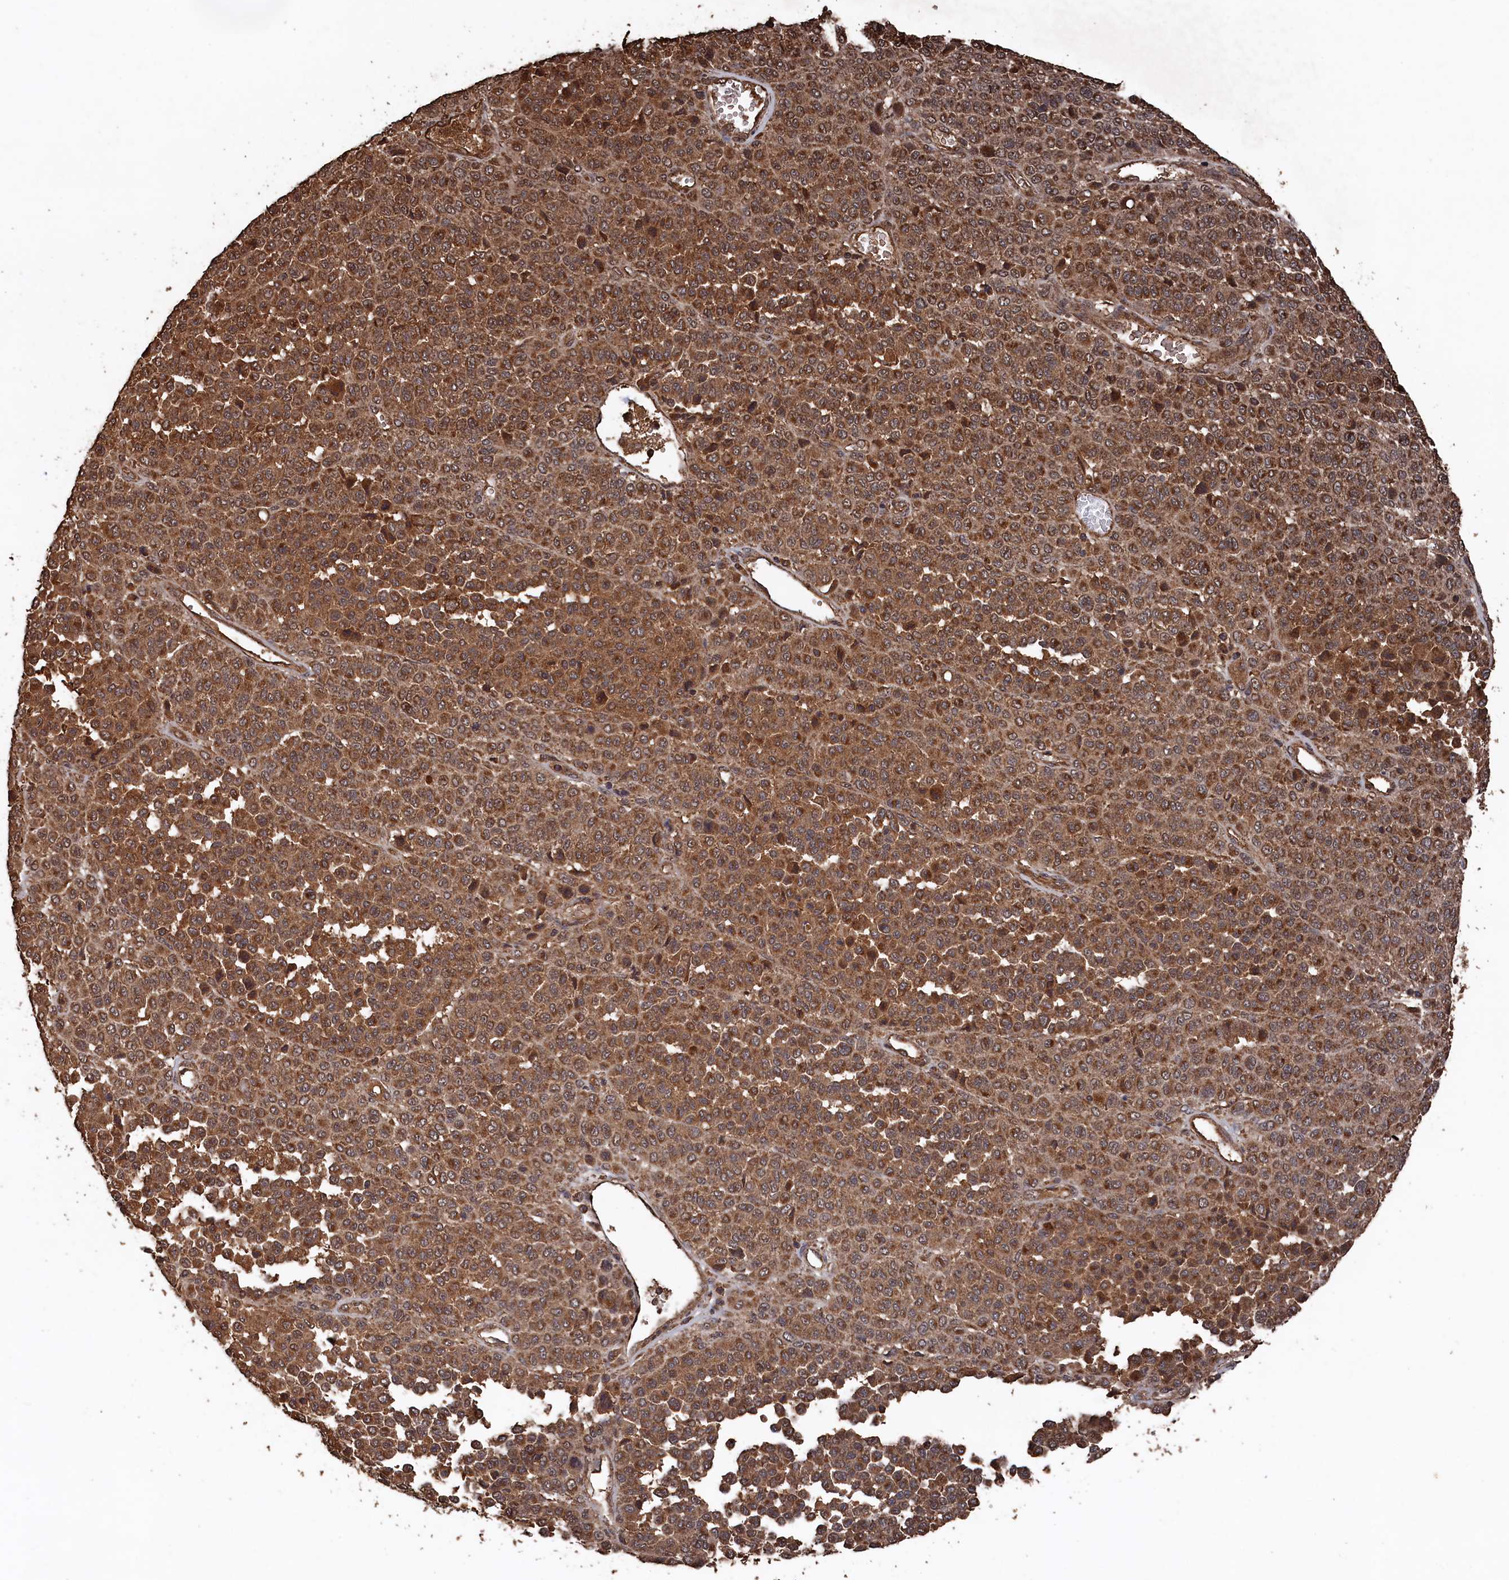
{"staining": {"intensity": "moderate", "quantity": ">75%", "location": "cytoplasmic/membranous"}, "tissue": "melanoma", "cell_type": "Tumor cells", "image_type": "cancer", "snomed": [{"axis": "morphology", "description": "Malignant melanoma, Metastatic site"}, {"axis": "topography", "description": "Pancreas"}], "caption": "Melanoma tissue shows moderate cytoplasmic/membranous expression in approximately >75% of tumor cells, visualized by immunohistochemistry. The staining was performed using DAB (3,3'-diaminobenzidine) to visualize the protein expression in brown, while the nuclei were stained in blue with hematoxylin (Magnification: 20x).", "gene": "SNX33", "patient": {"sex": "female", "age": 30}}